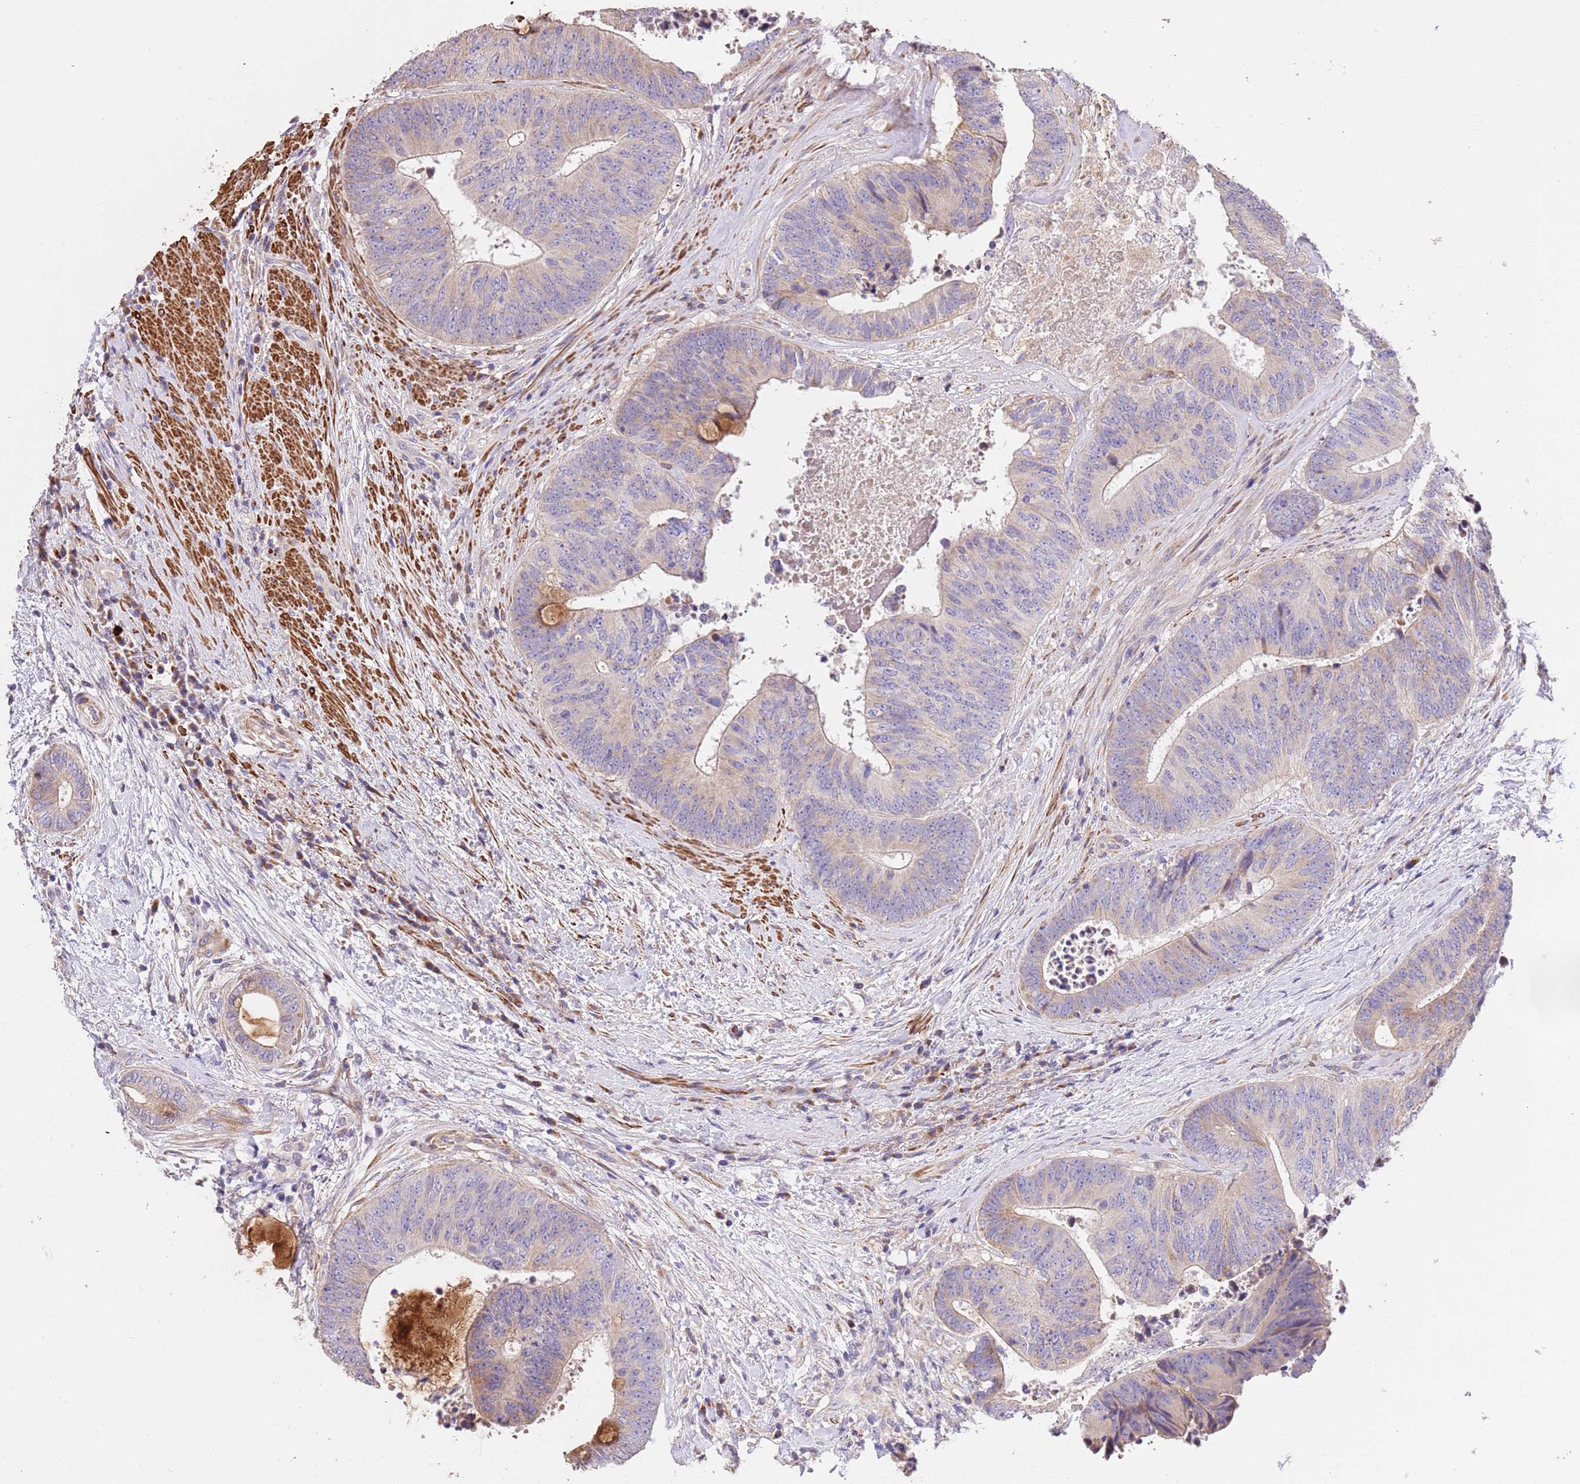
{"staining": {"intensity": "weak", "quantity": "<25%", "location": "cytoplasmic/membranous"}, "tissue": "colorectal cancer", "cell_type": "Tumor cells", "image_type": "cancer", "snomed": [{"axis": "morphology", "description": "Adenocarcinoma, NOS"}, {"axis": "topography", "description": "Rectum"}], "caption": "Tumor cells show no significant protein positivity in colorectal cancer (adenocarcinoma). (DAB immunohistochemistry (IHC), high magnification).", "gene": "PIGA", "patient": {"sex": "male", "age": 72}}